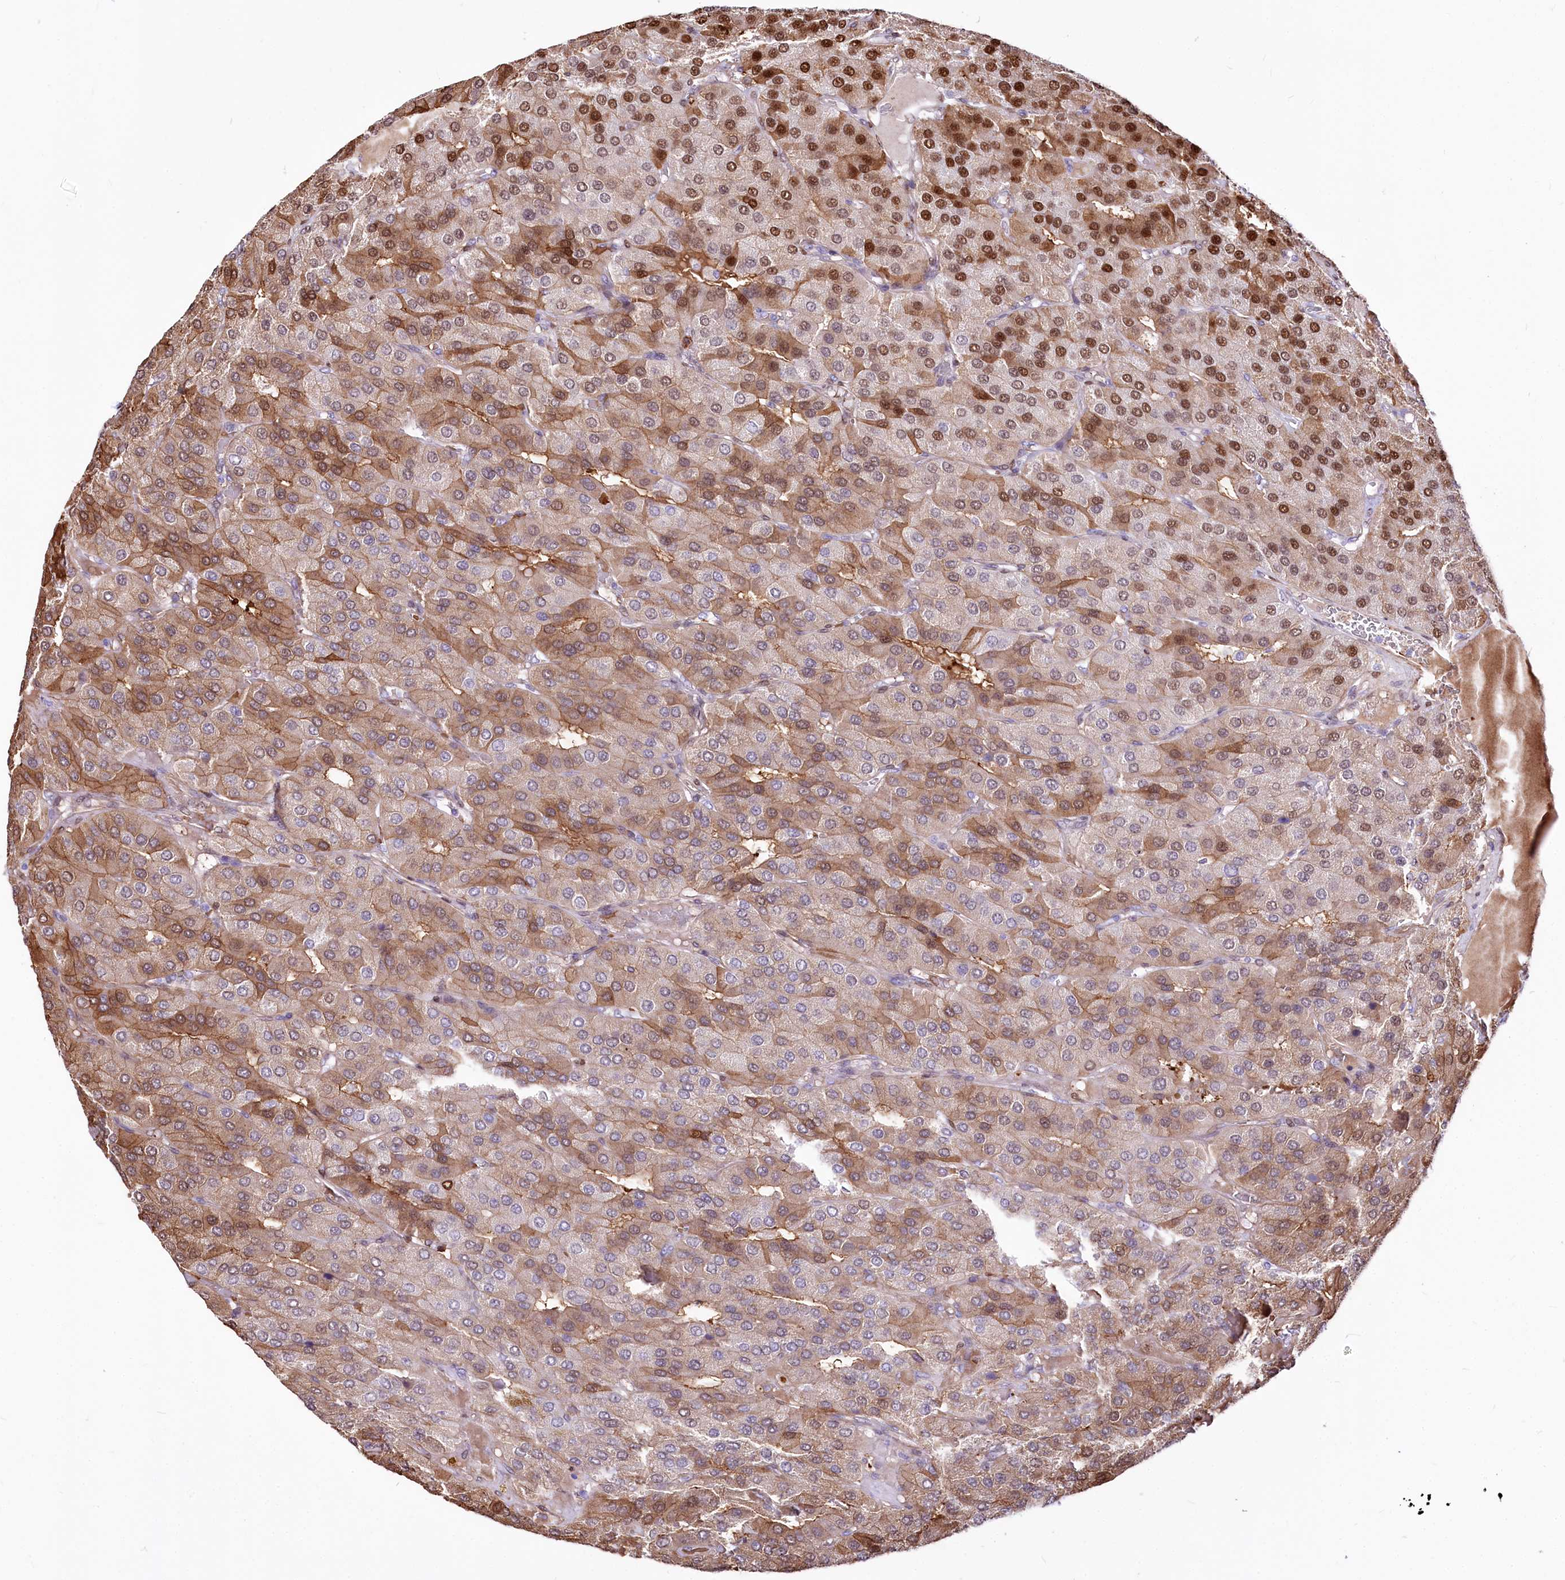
{"staining": {"intensity": "moderate", "quantity": ">75%", "location": "cytoplasmic/membranous,nuclear"}, "tissue": "parathyroid gland", "cell_type": "Glandular cells", "image_type": "normal", "snomed": [{"axis": "morphology", "description": "Normal tissue, NOS"}, {"axis": "morphology", "description": "Adenoma, NOS"}, {"axis": "topography", "description": "Parathyroid gland"}], "caption": "A brown stain shows moderate cytoplasmic/membranous,nuclear expression of a protein in glandular cells of unremarkable human parathyroid gland. (DAB (3,3'-diaminobenzidine) IHC, brown staining for protein, blue staining for nuclei).", "gene": "PTMS", "patient": {"sex": "female", "age": 86}}